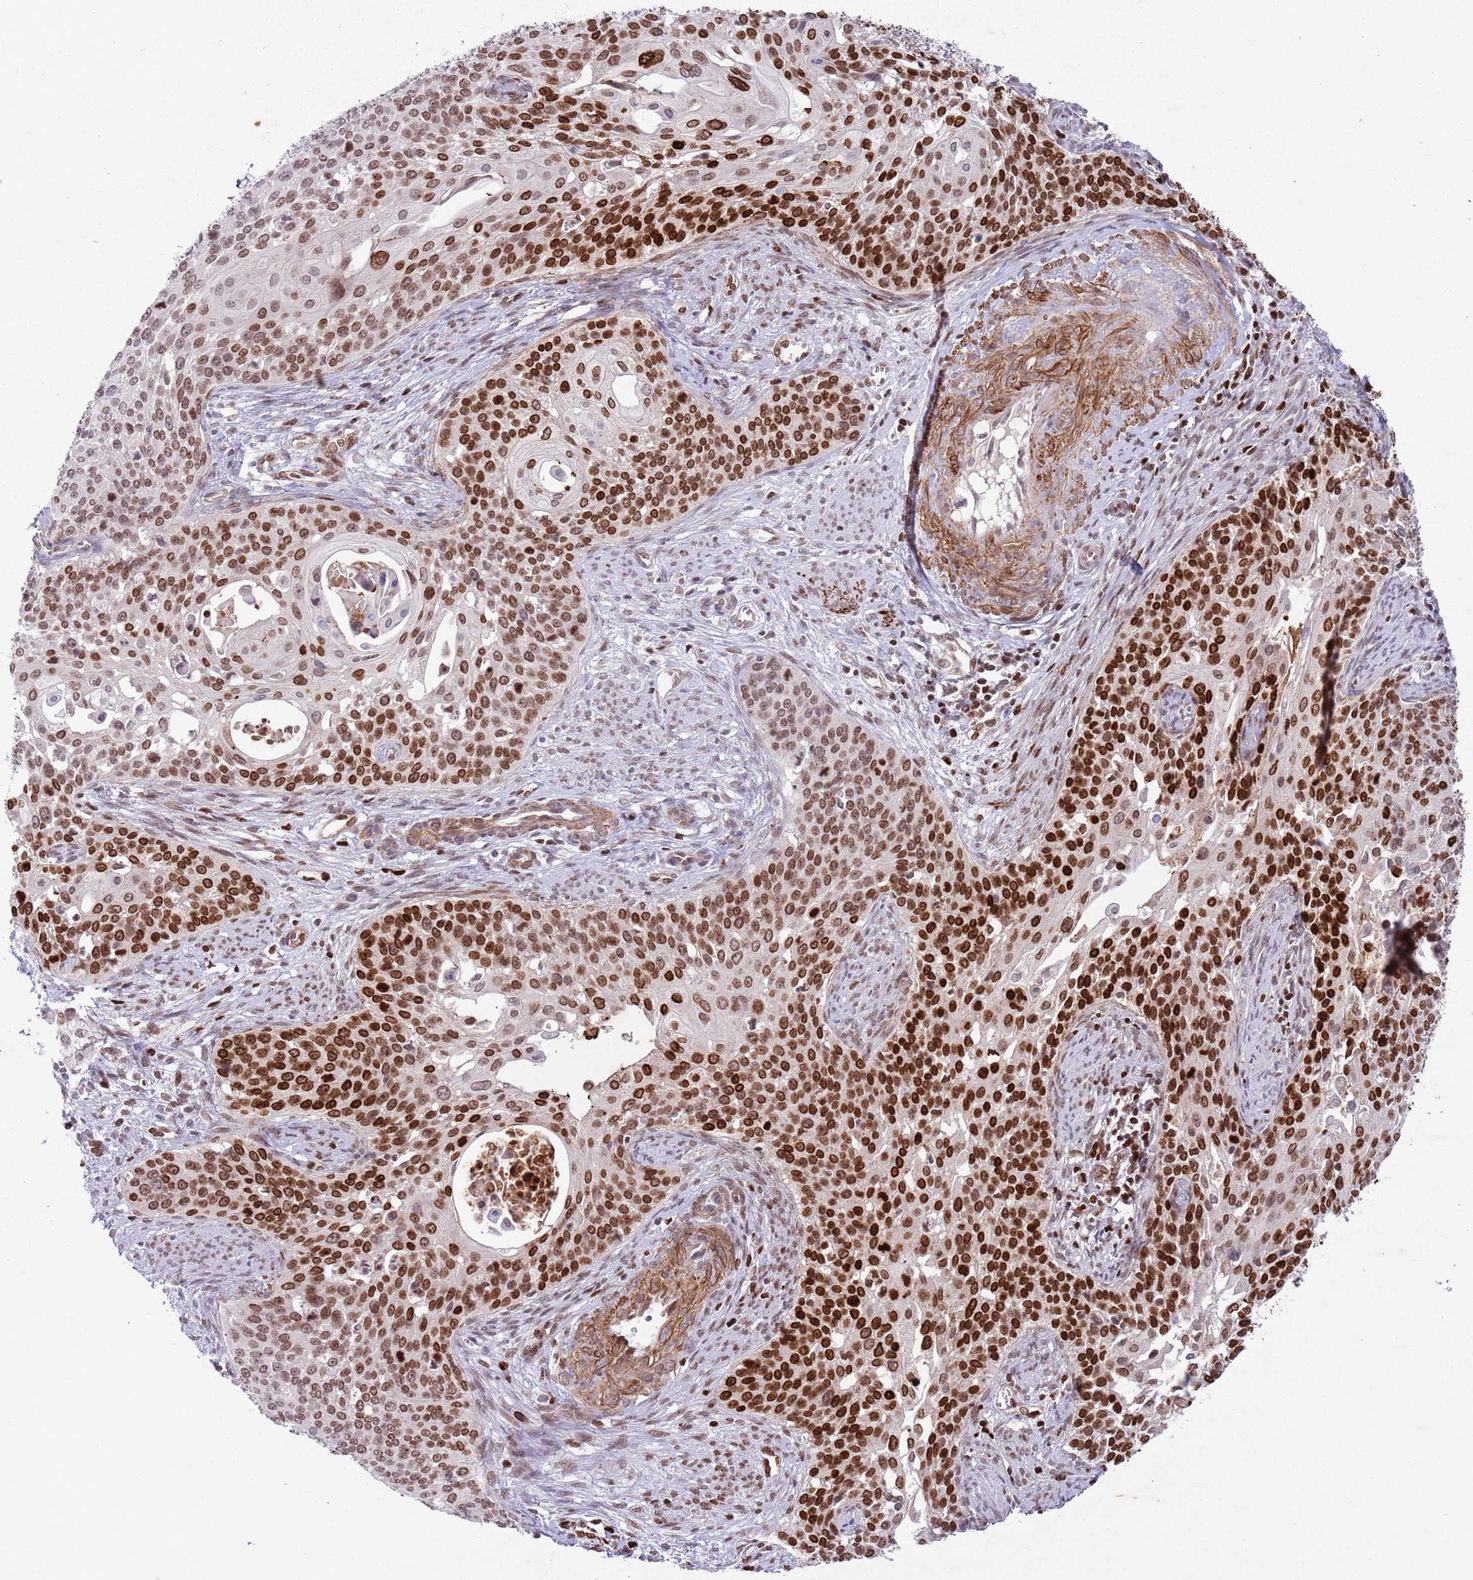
{"staining": {"intensity": "strong", "quantity": ">75%", "location": "nuclear"}, "tissue": "cervical cancer", "cell_type": "Tumor cells", "image_type": "cancer", "snomed": [{"axis": "morphology", "description": "Squamous cell carcinoma, NOS"}, {"axis": "topography", "description": "Cervix"}], "caption": "Squamous cell carcinoma (cervical) stained for a protein (brown) shows strong nuclear positive staining in approximately >75% of tumor cells.", "gene": "CCNI", "patient": {"sex": "female", "age": 44}}